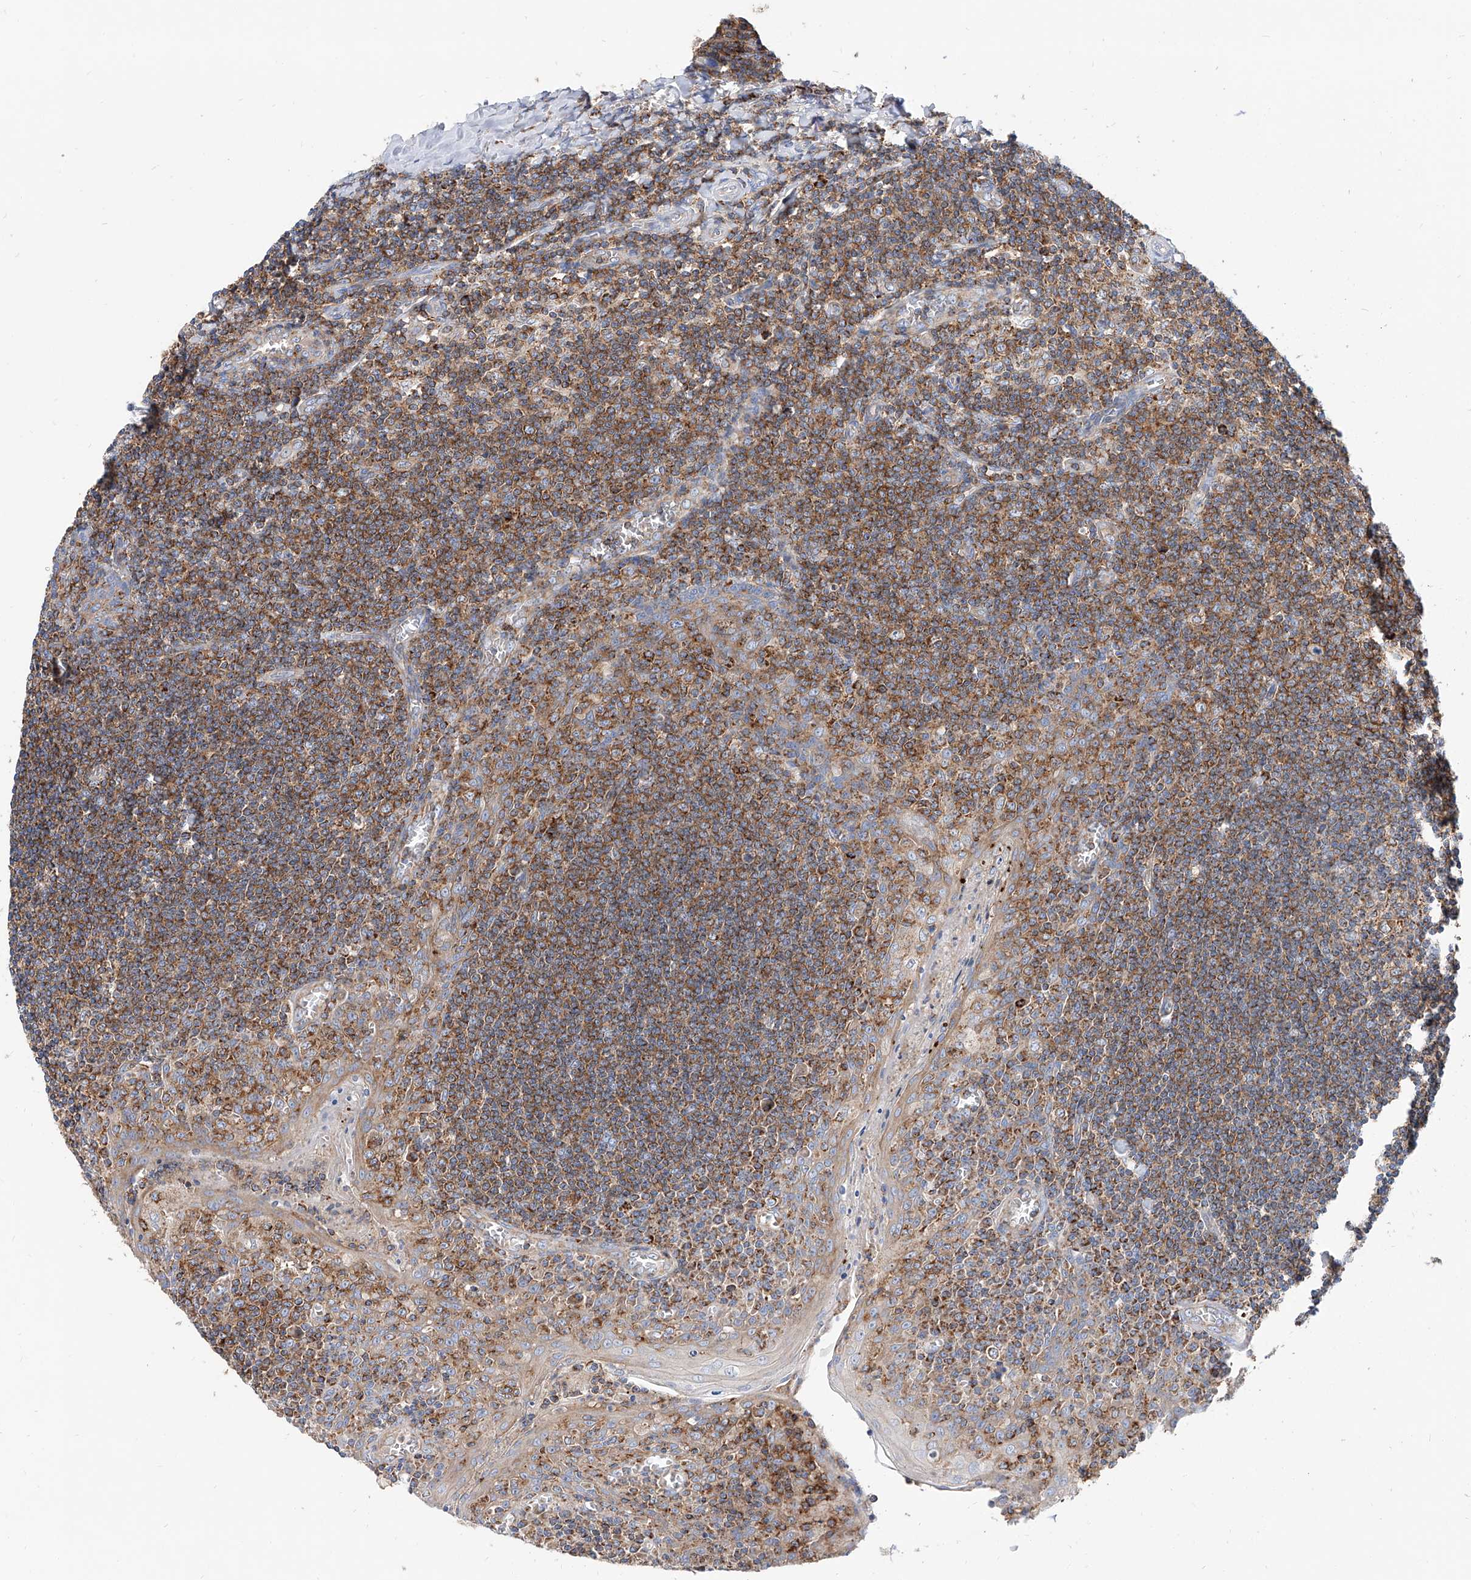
{"staining": {"intensity": "strong", "quantity": ">75%", "location": "cytoplasmic/membranous"}, "tissue": "tonsil", "cell_type": "Germinal center cells", "image_type": "normal", "snomed": [{"axis": "morphology", "description": "Normal tissue, NOS"}, {"axis": "topography", "description": "Tonsil"}], "caption": "Immunohistochemical staining of normal human tonsil shows high levels of strong cytoplasmic/membranous expression in about >75% of germinal center cells. Nuclei are stained in blue.", "gene": "CPNE5", "patient": {"sex": "male", "age": 27}}